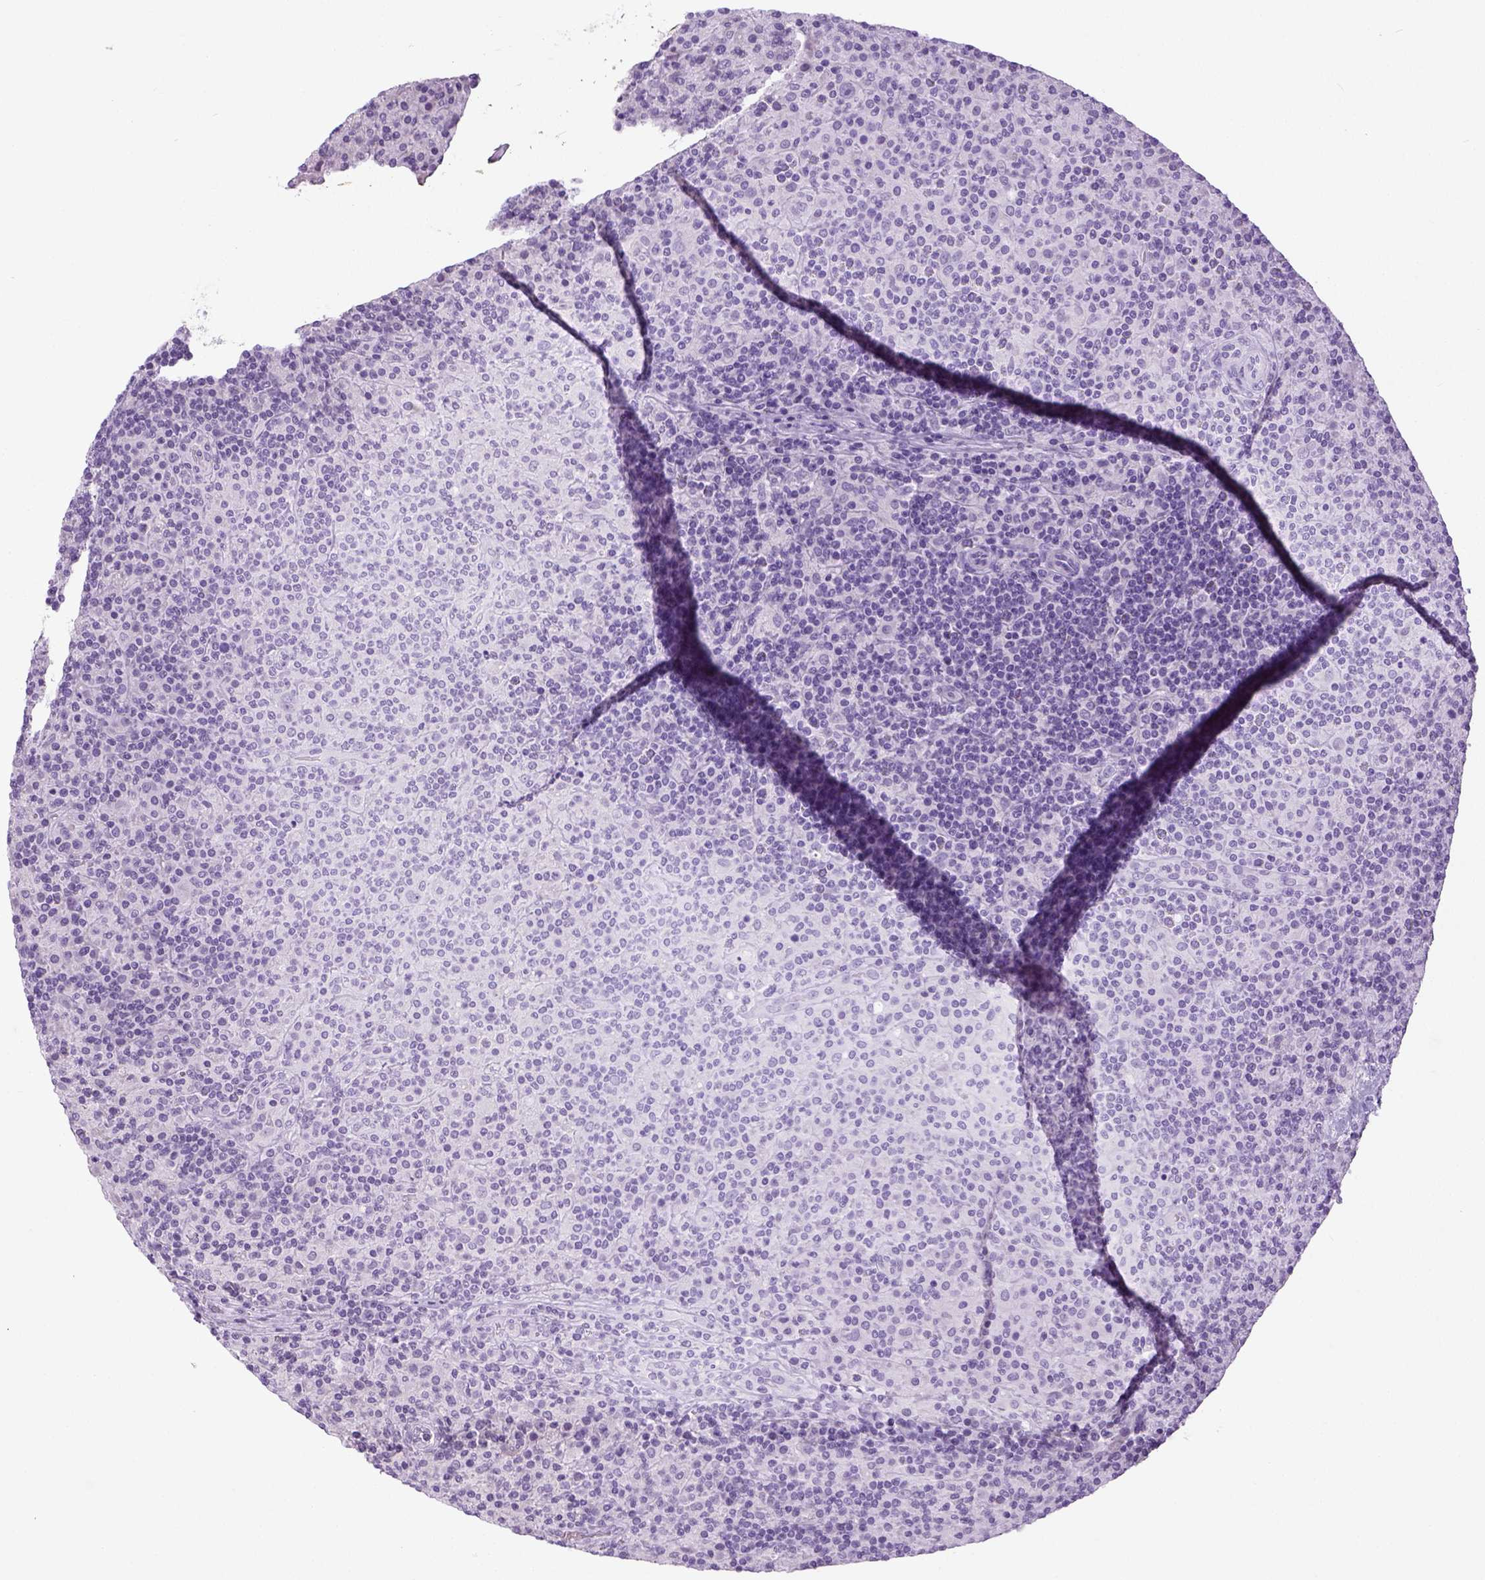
{"staining": {"intensity": "negative", "quantity": "none", "location": "none"}, "tissue": "lymphoma", "cell_type": "Tumor cells", "image_type": "cancer", "snomed": [{"axis": "morphology", "description": "Hodgkin's disease, NOS"}, {"axis": "topography", "description": "Lymph node"}], "caption": "A high-resolution image shows IHC staining of lymphoma, which displays no significant staining in tumor cells.", "gene": "LGSN", "patient": {"sex": "male", "age": 70}}